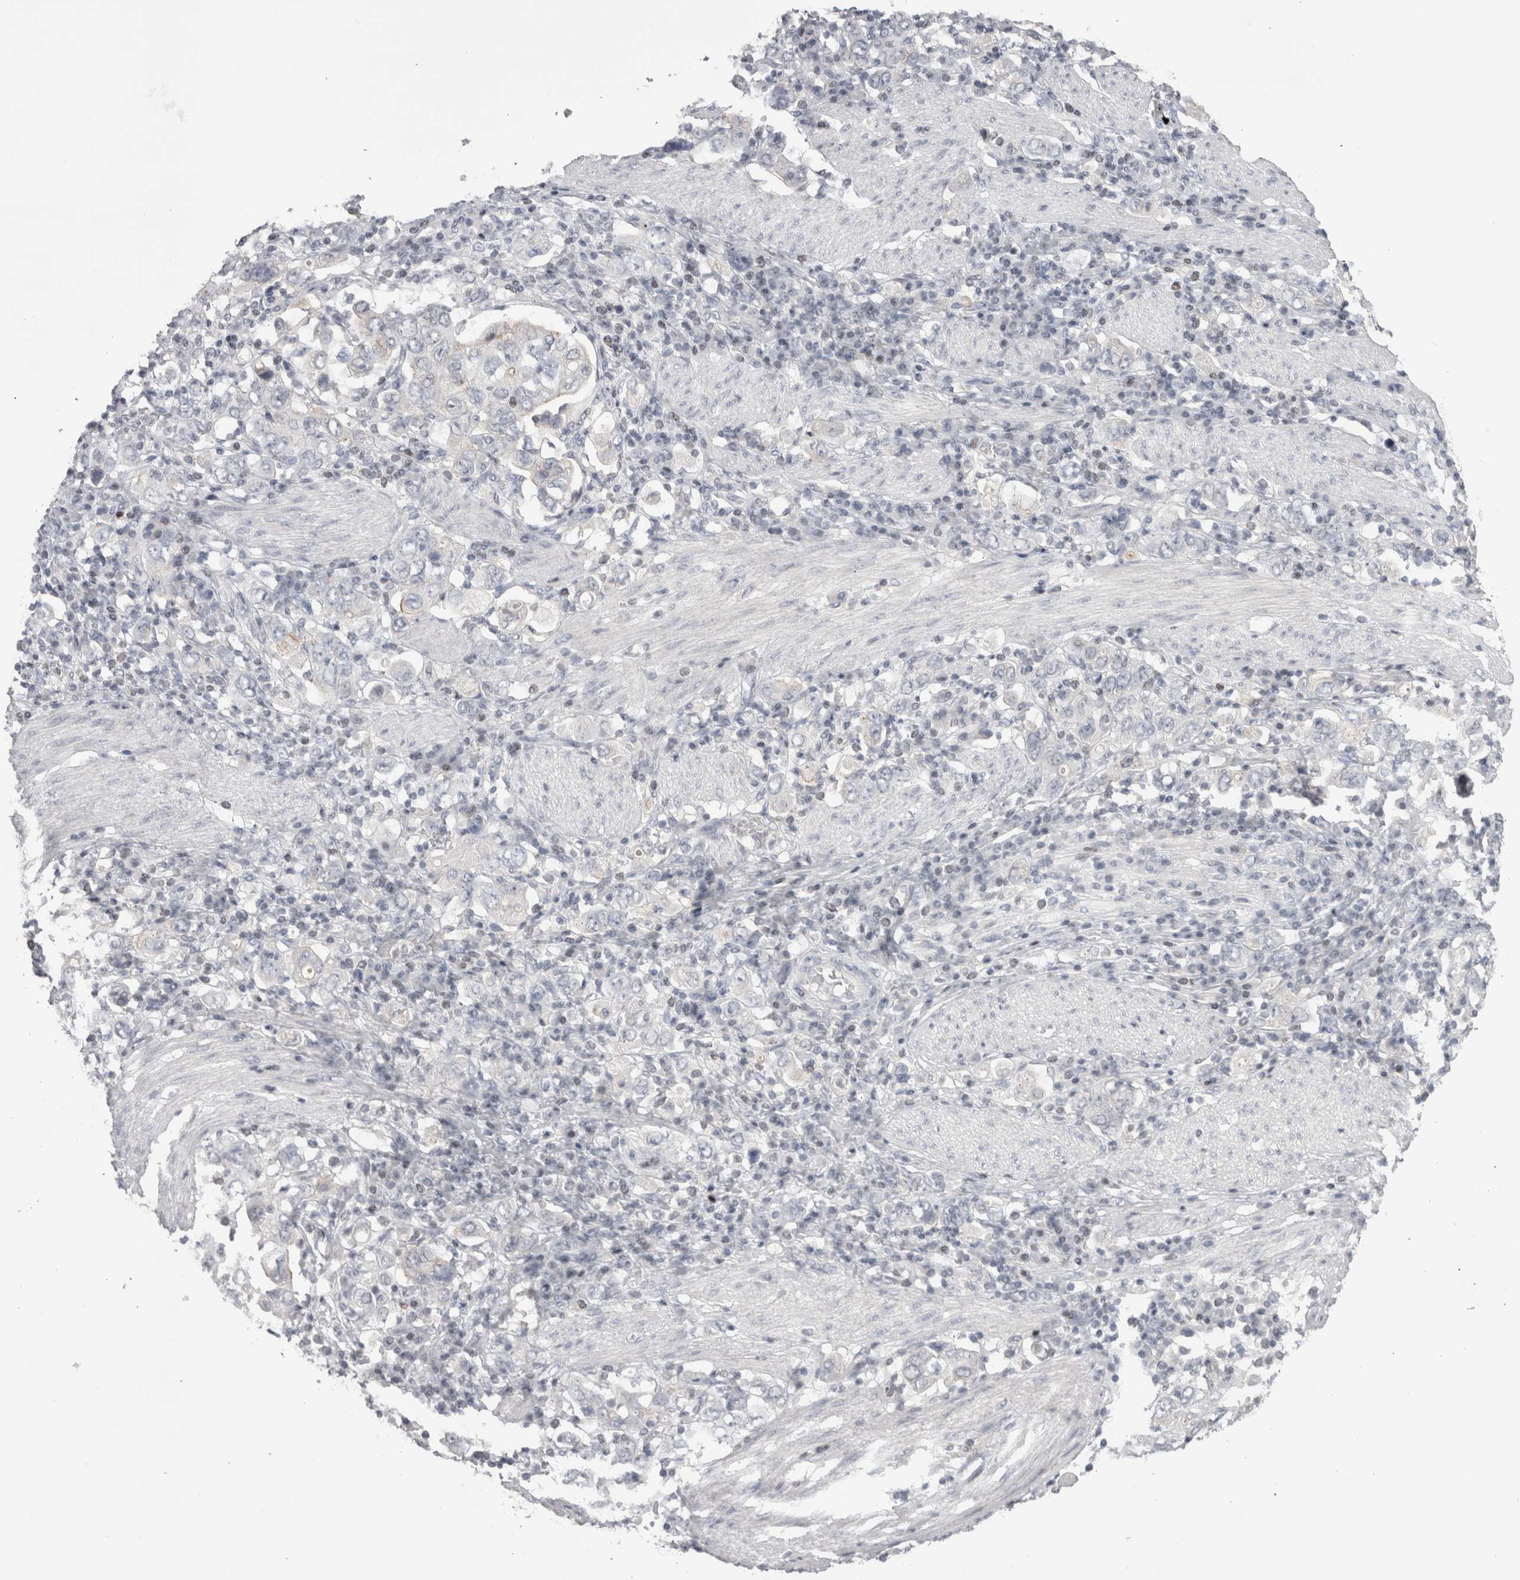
{"staining": {"intensity": "negative", "quantity": "none", "location": "none"}, "tissue": "stomach cancer", "cell_type": "Tumor cells", "image_type": "cancer", "snomed": [{"axis": "morphology", "description": "Adenocarcinoma, NOS"}, {"axis": "topography", "description": "Stomach, upper"}], "caption": "High magnification brightfield microscopy of adenocarcinoma (stomach) stained with DAB (brown) and counterstained with hematoxylin (blue): tumor cells show no significant expression. (Brightfield microscopy of DAB immunohistochemistry (IHC) at high magnification).", "gene": "FNDC8", "patient": {"sex": "male", "age": 62}}